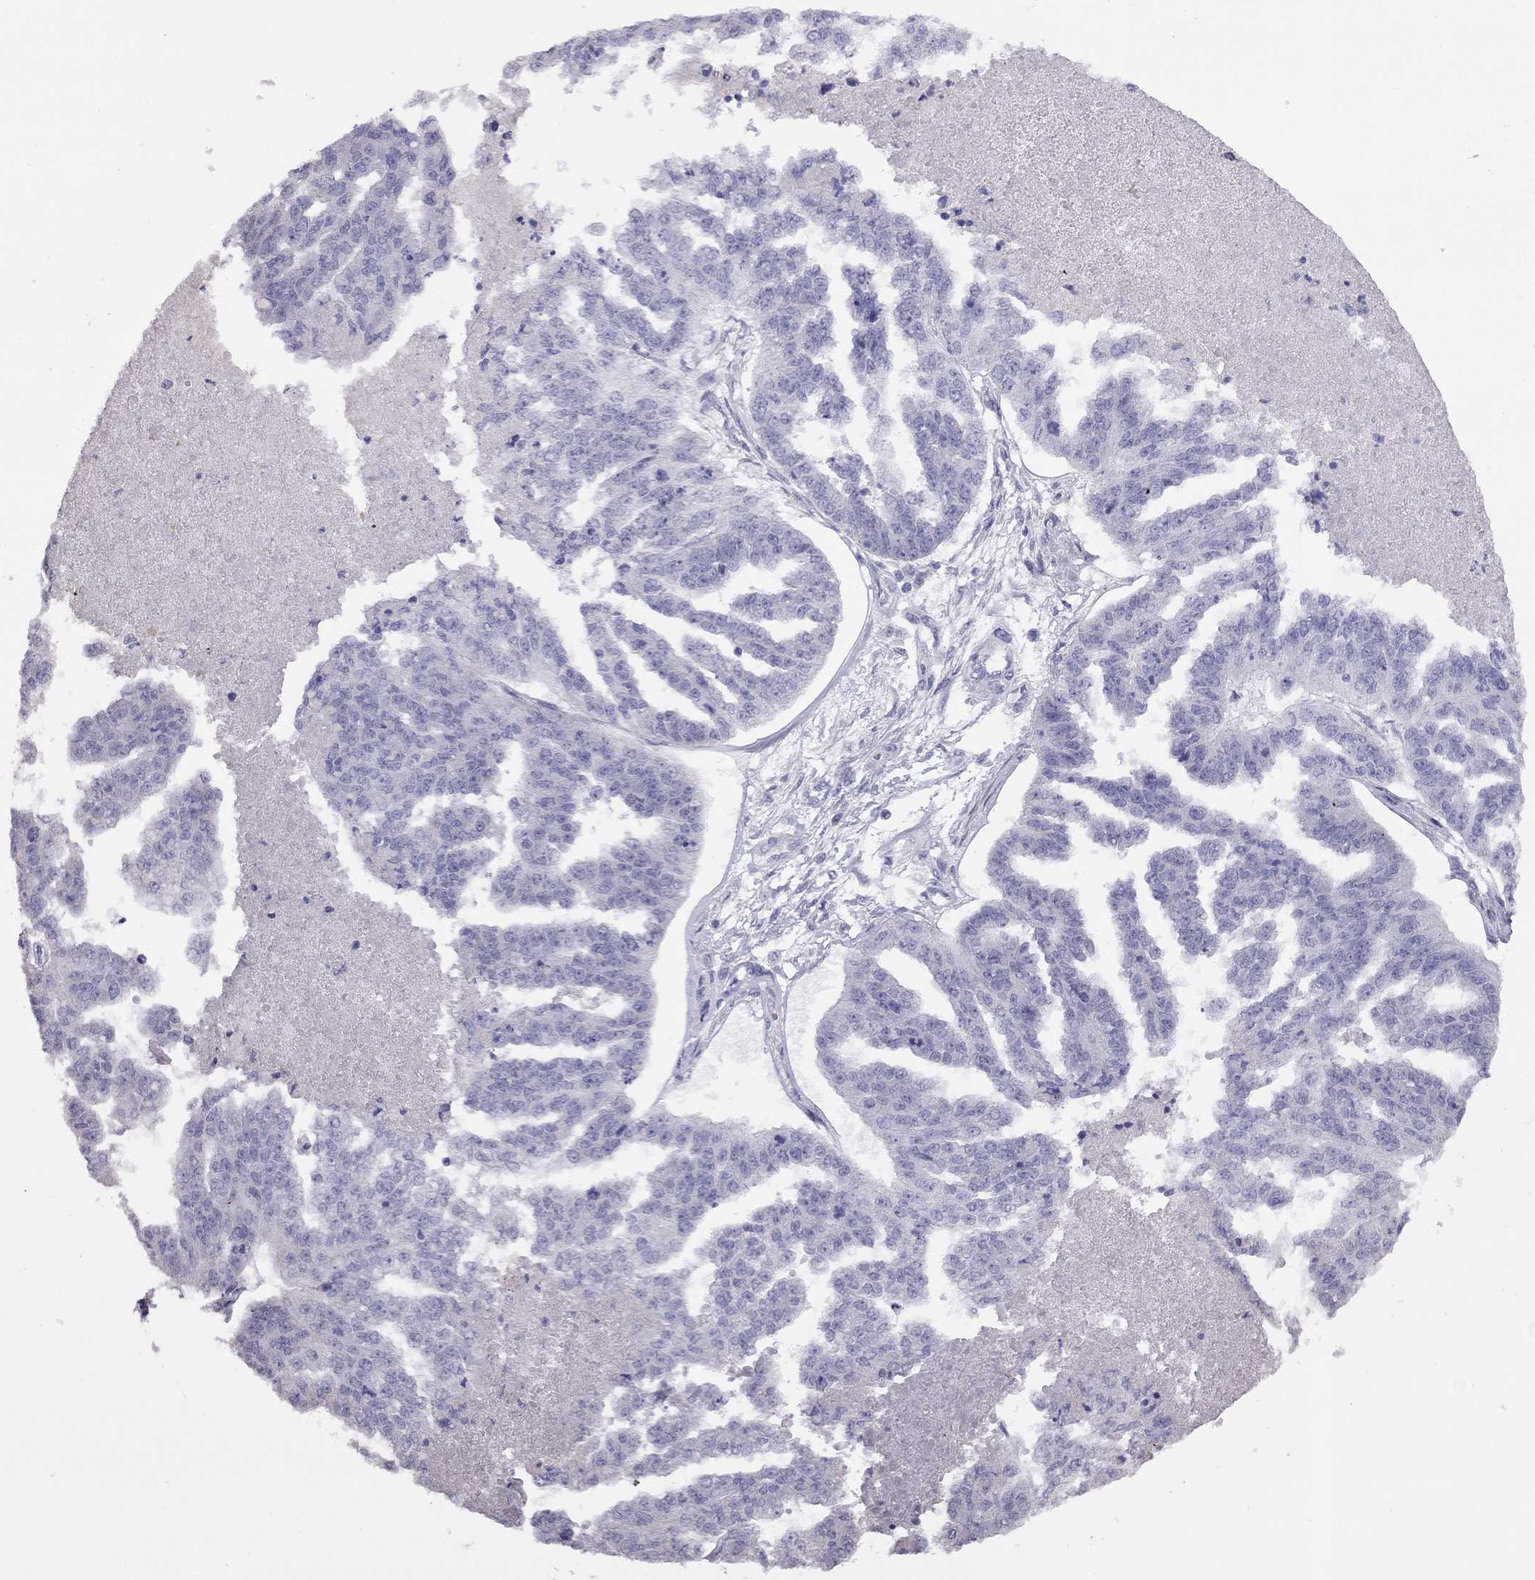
{"staining": {"intensity": "negative", "quantity": "none", "location": "none"}, "tissue": "ovarian cancer", "cell_type": "Tumor cells", "image_type": "cancer", "snomed": [{"axis": "morphology", "description": "Cystadenocarcinoma, serous, NOS"}, {"axis": "topography", "description": "Ovary"}], "caption": "Immunohistochemistry (IHC) photomicrograph of serous cystadenocarcinoma (ovarian) stained for a protein (brown), which reveals no expression in tumor cells. The staining was performed using DAB (3,3'-diaminobenzidine) to visualize the protein expression in brown, while the nuclei were stained in blue with hematoxylin (Magnification: 20x).", "gene": "HES5", "patient": {"sex": "female", "age": 58}}